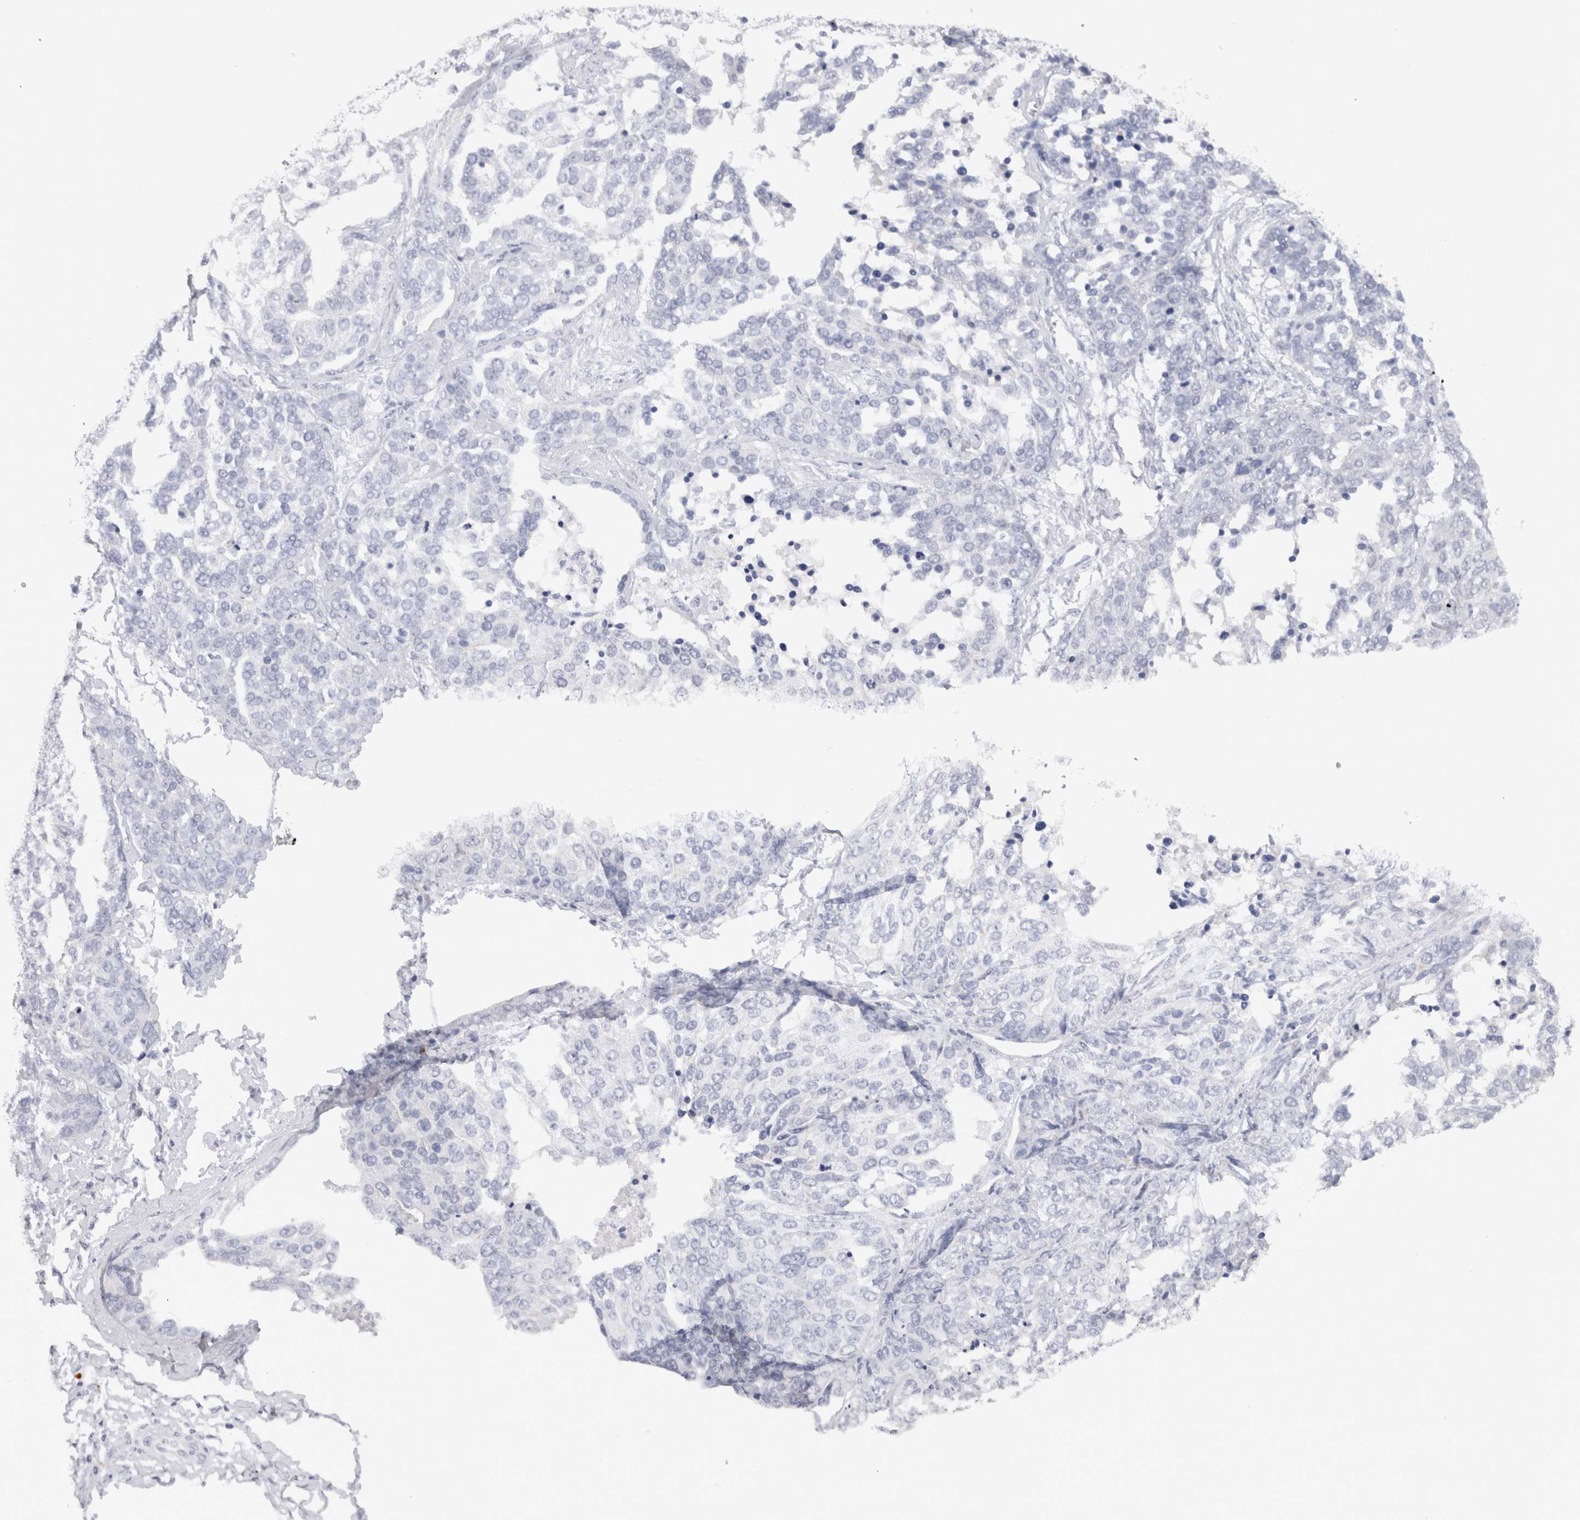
{"staining": {"intensity": "negative", "quantity": "none", "location": "none"}, "tissue": "ovarian cancer", "cell_type": "Tumor cells", "image_type": "cancer", "snomed": [{"axis": "morphology", "description": "Cystadenocarcinoma, serous, NOS"}, {"axis": "topography", "description": "Ovary"}], "caption": "Immunohistochemistry of human ovarian serous cystadenocarcinoma exhibits no staining in tumor cells.", "gene": "CDH17", "patient": {"sex": "female", "age": 44}}